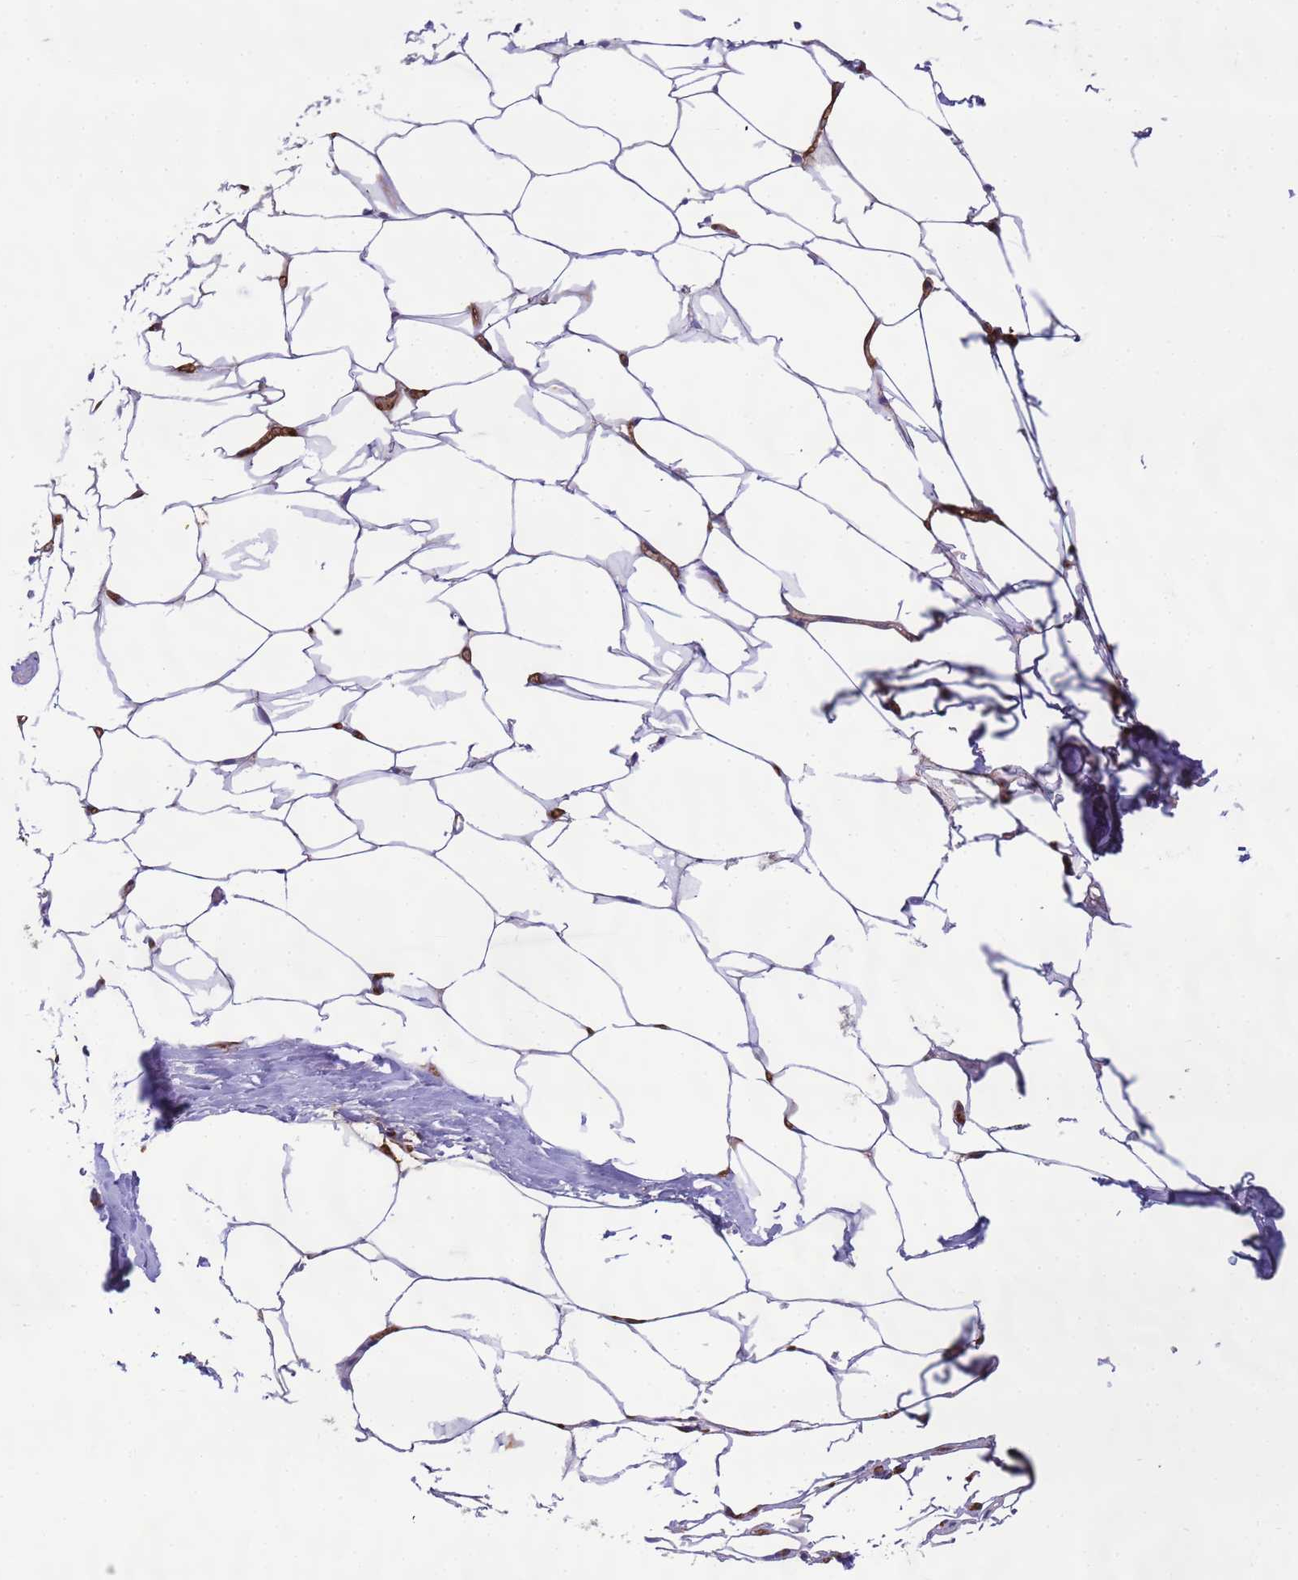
{"staining": {"intensity": "moderate", "quantity": "25%-75%", "location": "cytoplasmic/membranous"}, "tissue": "adipose tissue", "cell_type": "Adipocytes", "image_type": "normal", "snomed": [{"axis": "morphology", "description": "Normal tissue, NOS"}, {"axis": "morphology", "description": "Adenocarcinoma, Low grade"}, {"axis": "topography", "description": "Prostate"}, {"axis": "topography", "description": "Peripheral nerve tissue"}], "caption": "Immunohistochemistry of benign human adipose tissue shows medium levels of moderate cytoplasmic/membranous positivity in approximately 25%-75% of adipocytes. Using DAB (3,3'-diaminobenzidine) (brown) and hematoxylin (blue) stains, captured at high magnification using brightfield microscopy.", "gene": "ZBTB5", "patient": {"sex": "male", "age": 63}}